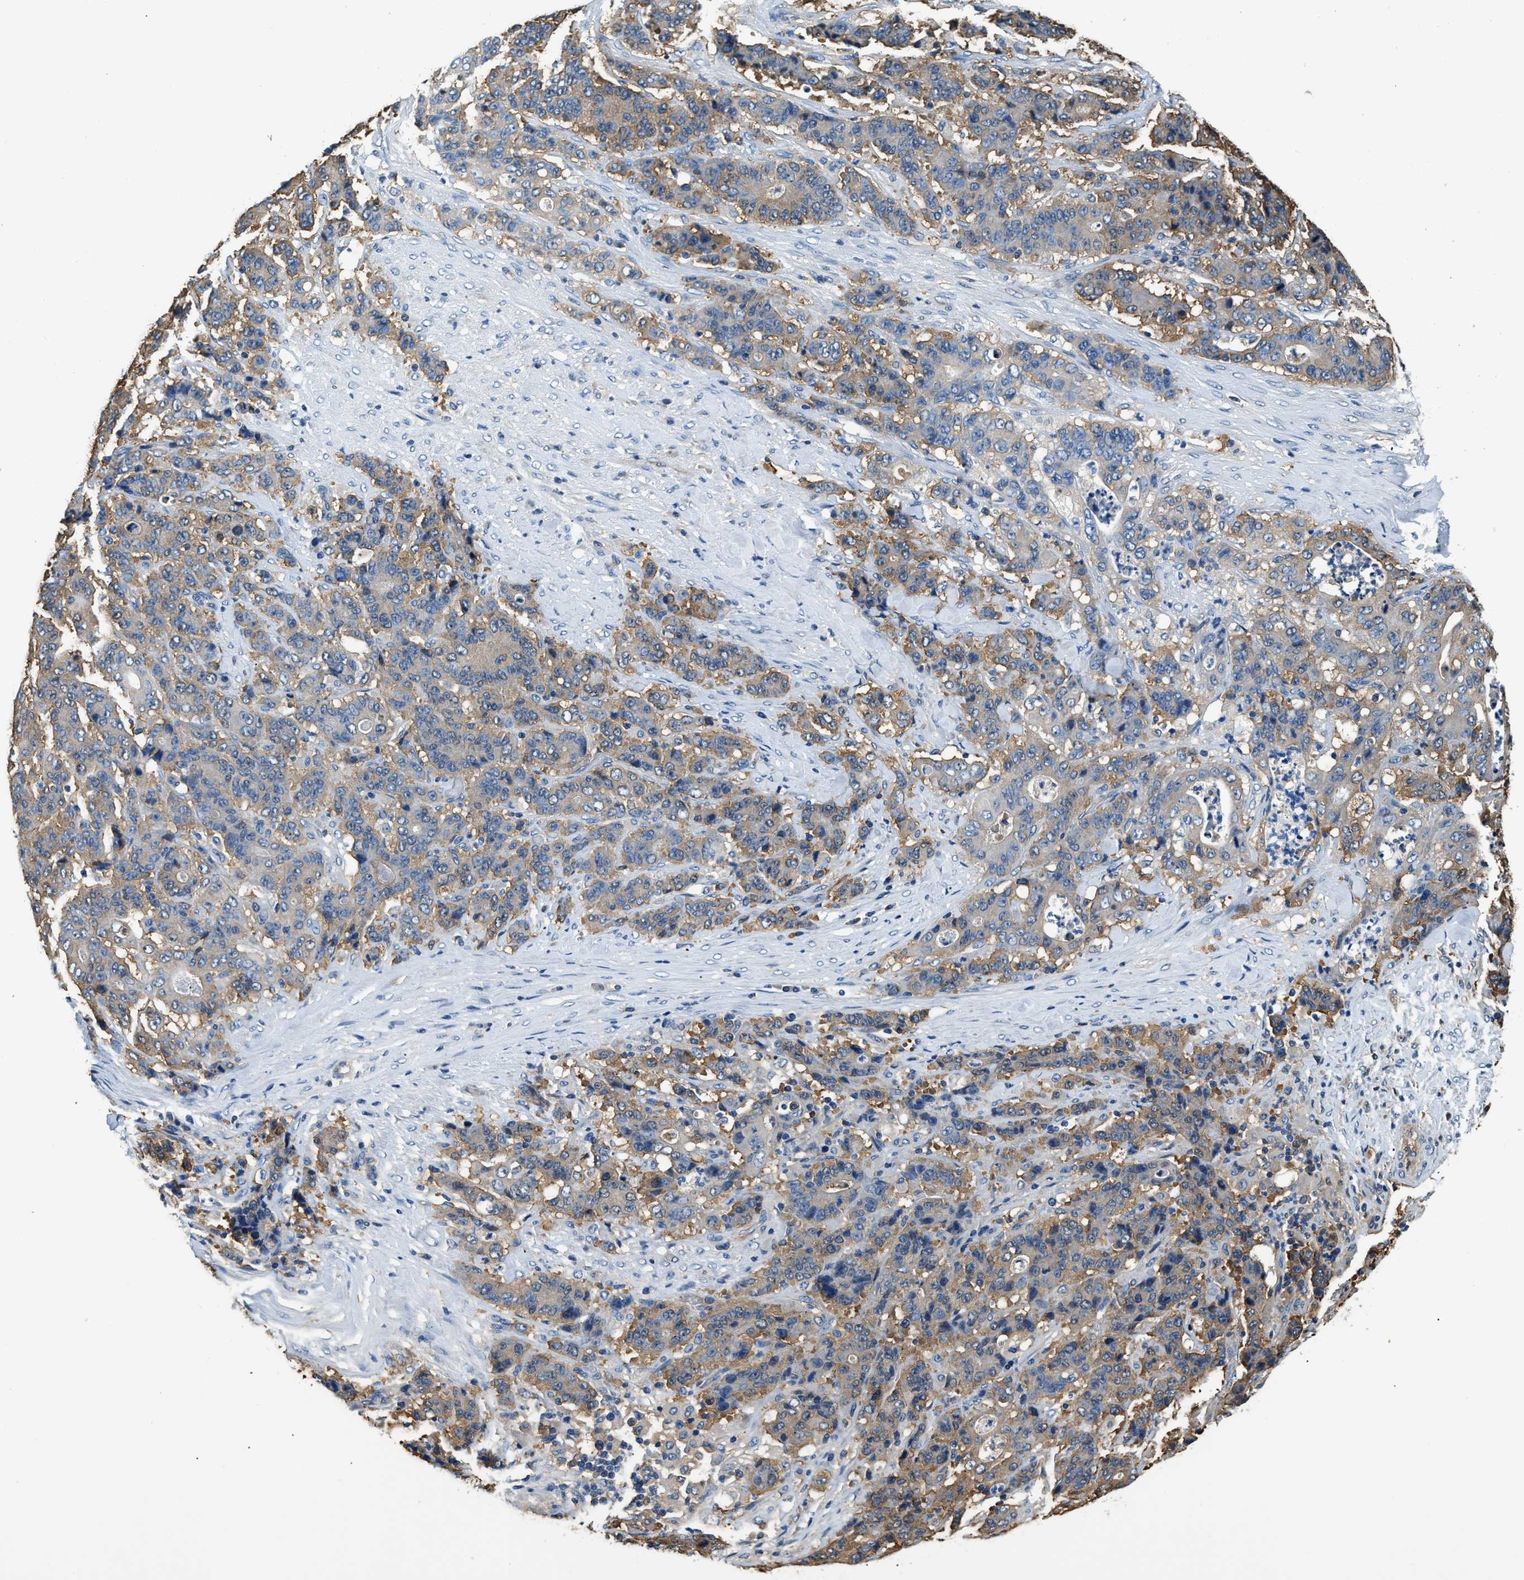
{"staining": {"intensity": "moderate", "quantity": "25%-75%", "location": "cytoplasmic/membranous"}, "tissue": "stomach cancer", "cell_type": "Tumor cells", "image_type": "cancer", "snomed": [{"axis": "morphology", "description": "Adenocarcinoma, NOS"}, {"axis": "topography", "description": "Stomach"}], "caption": "Immunohistochemical staining of stomach cancer (adenocarcinoma) displays moderate cytoplasmic/membranous protein staining in approximately 25%-75% of tumor cells. Using DAB (3,3'-diaminobenzidine) (brown) and hematoxylin (blue) stains, captured at high magnification using brightfield microscopy.", "gene": "PPP2R1B", "patient": {"sex": "female", "age": 73}}